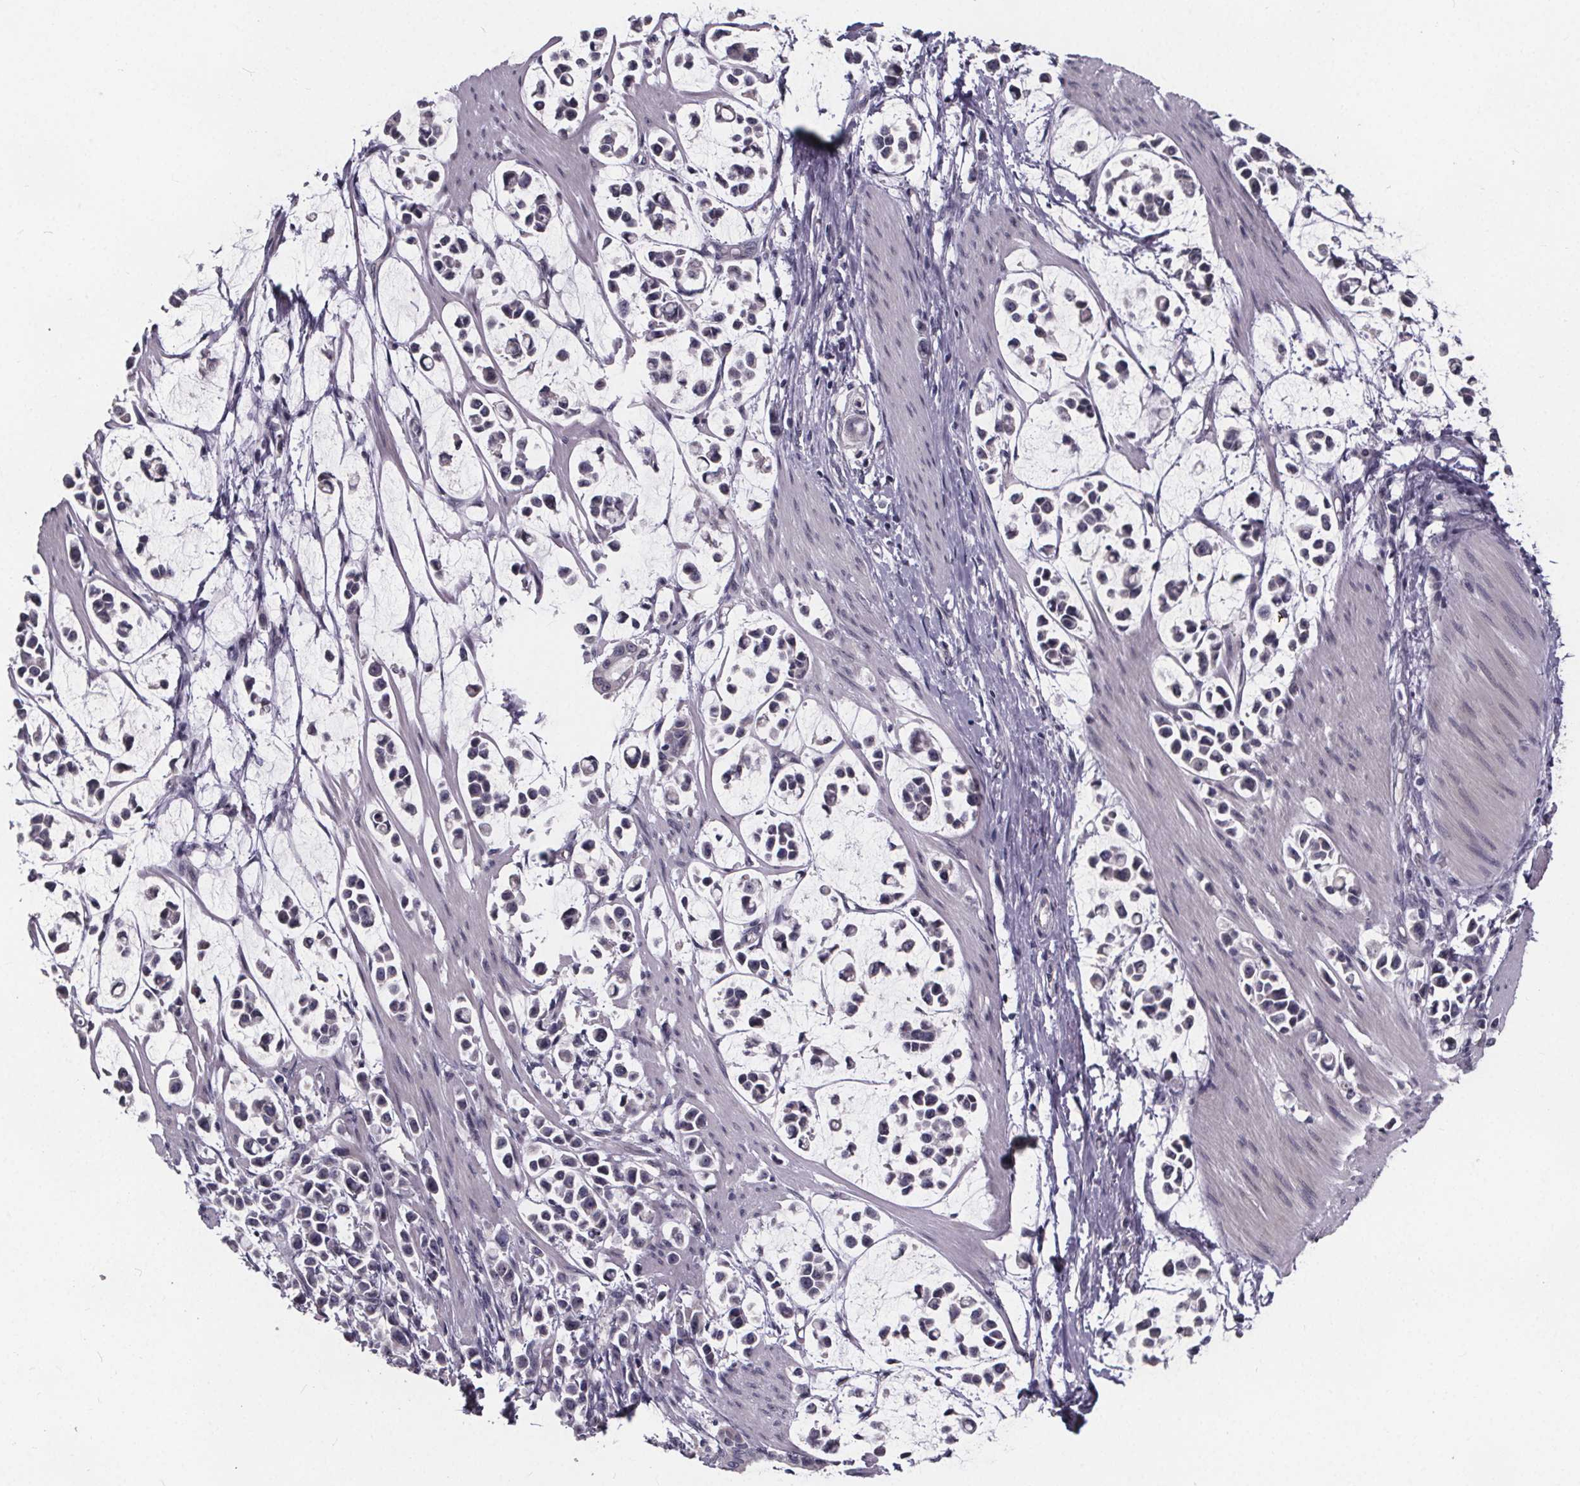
{"staining": {"intensity": "negative", "quantity": "none", "location": "none"}, "tissue": "stomach cancer", "cell_type": "Tumor cells", "image_type": "cancer", "snomed": [{"axis": "morphology", "description": "Adenocarcinoma, NOS"}, {"axis": "topography", "description": "Stomach"}], "caption": "High power microscopy image of an immunohistochemistry micrograph of stomach adenocarcinoma, revealing no significant staining in tumor cells. The staining was performed using DAB to visualize the protein expression in brown, while the nuclei were stained in blue with hematoxylin (Magnification: 20x).", "gene": "FAM181B", "patient": {"sex": "male", "age": 82}}